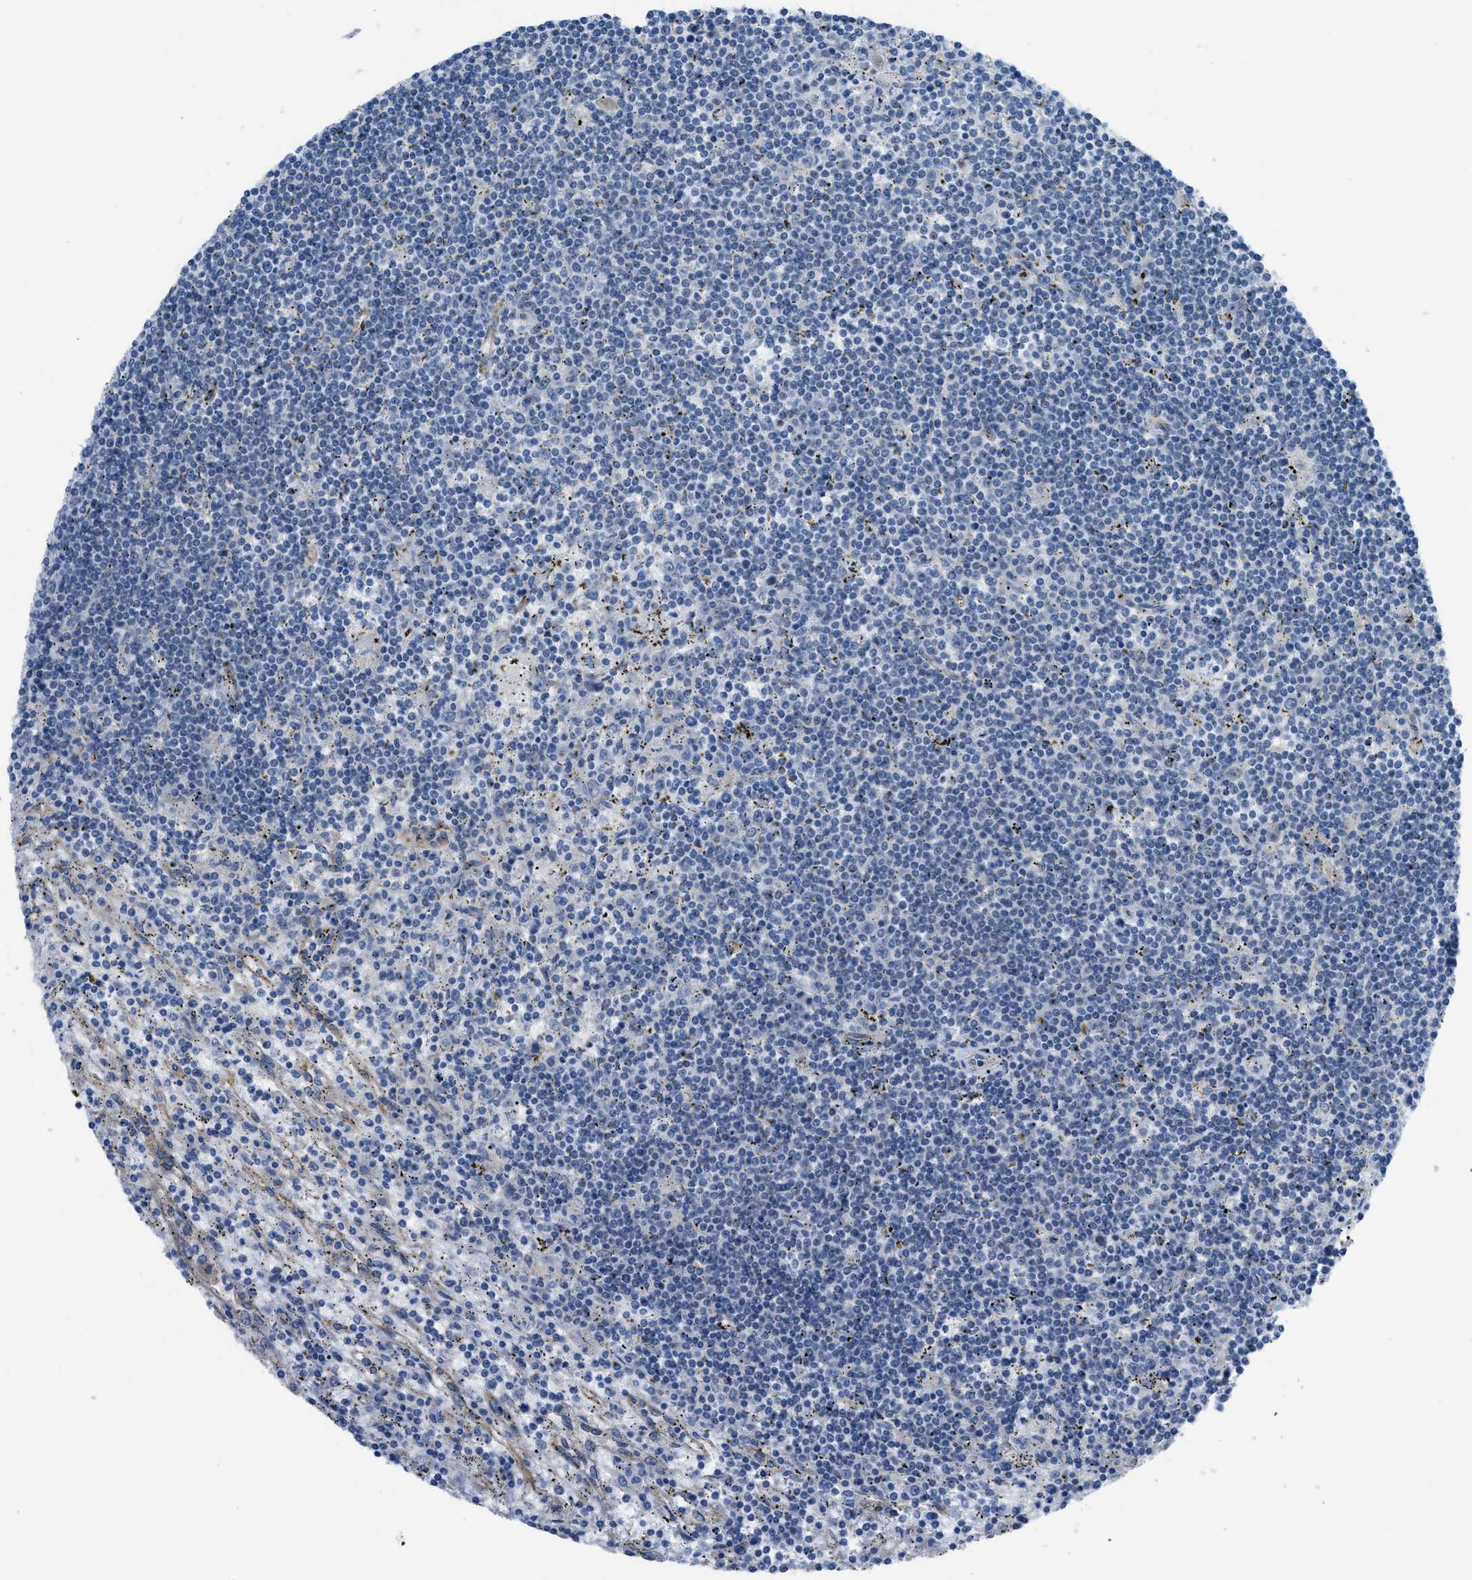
{"staining": {"intensity": "negative", "quantity": "none", "location": "none"}, "tissue": "lymphoma", "cell_type": "Tumor cells", "image_type": "cancer", "snomed": [{"axis": "morphology", "description": "Malignant lymphoma, non-Hodgkin's type, Low grade"}, {"axis": "topography", "description": "Spleen"}], "caption": "Lymphoma stained for a protein using immunohistochemistry displays no positivity tumor cells.", "gene": "EGFR", "patient": {"sex": "male", "age": 76}}